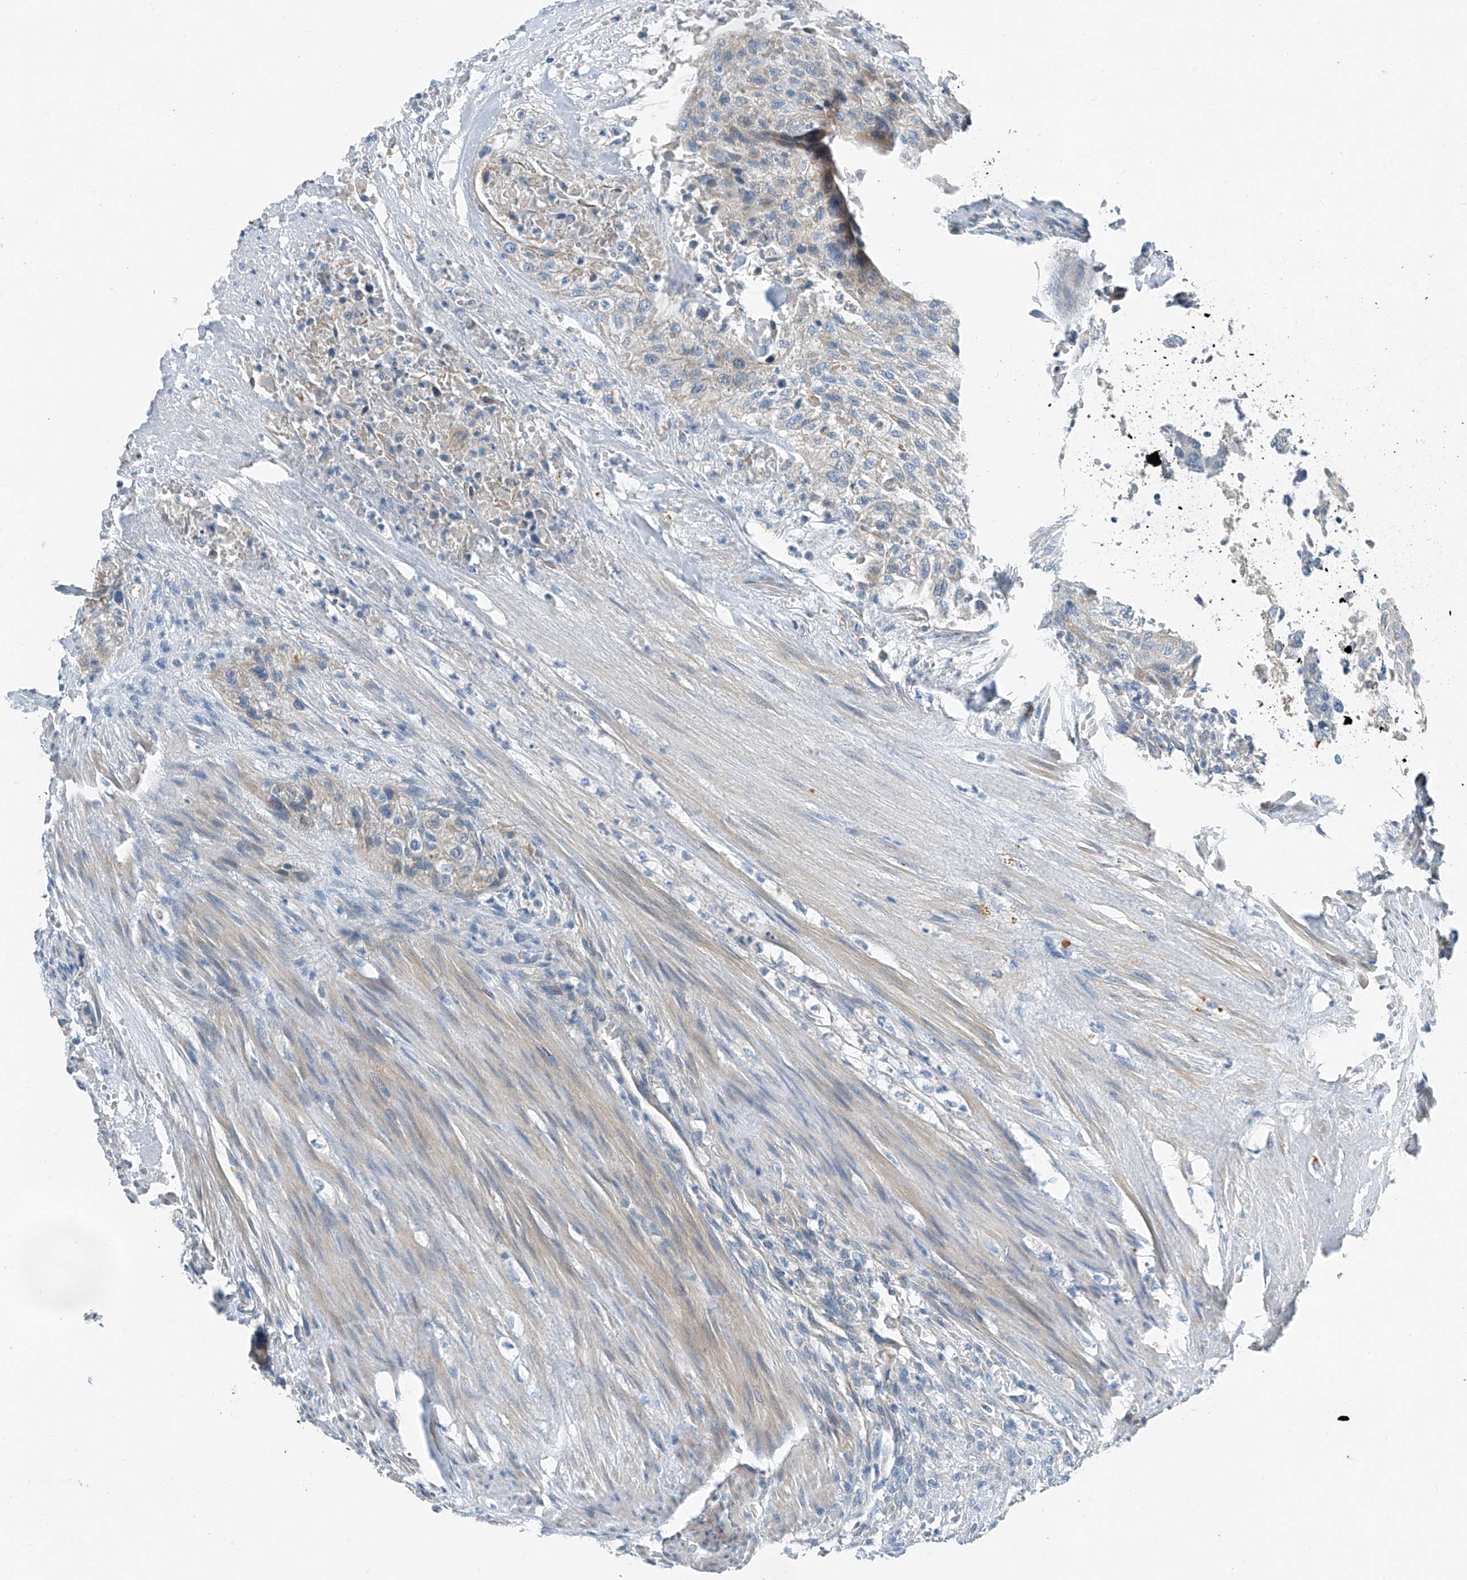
{"staining": {"intensity": "negative", "quantity": "none", "location": "none"}, "tissue": "urothelial cancer", "cell_type": "Tumor cells", "image_type": "cancer", "snomed": [{"axis": "morphology", "description": "Urothelial carcinoma, High grade"}, {"axis": "topography", "description": "Urinary bladder"}], "caption": "Immunohistochemistry micrograph of urothelial cancer stained for a protein (brown), which demonstrates no staining in tumor cells. Nuclei are stained in blue.", "gene": "MDGA1", "patient": {"sex": "male", "age": 35}}